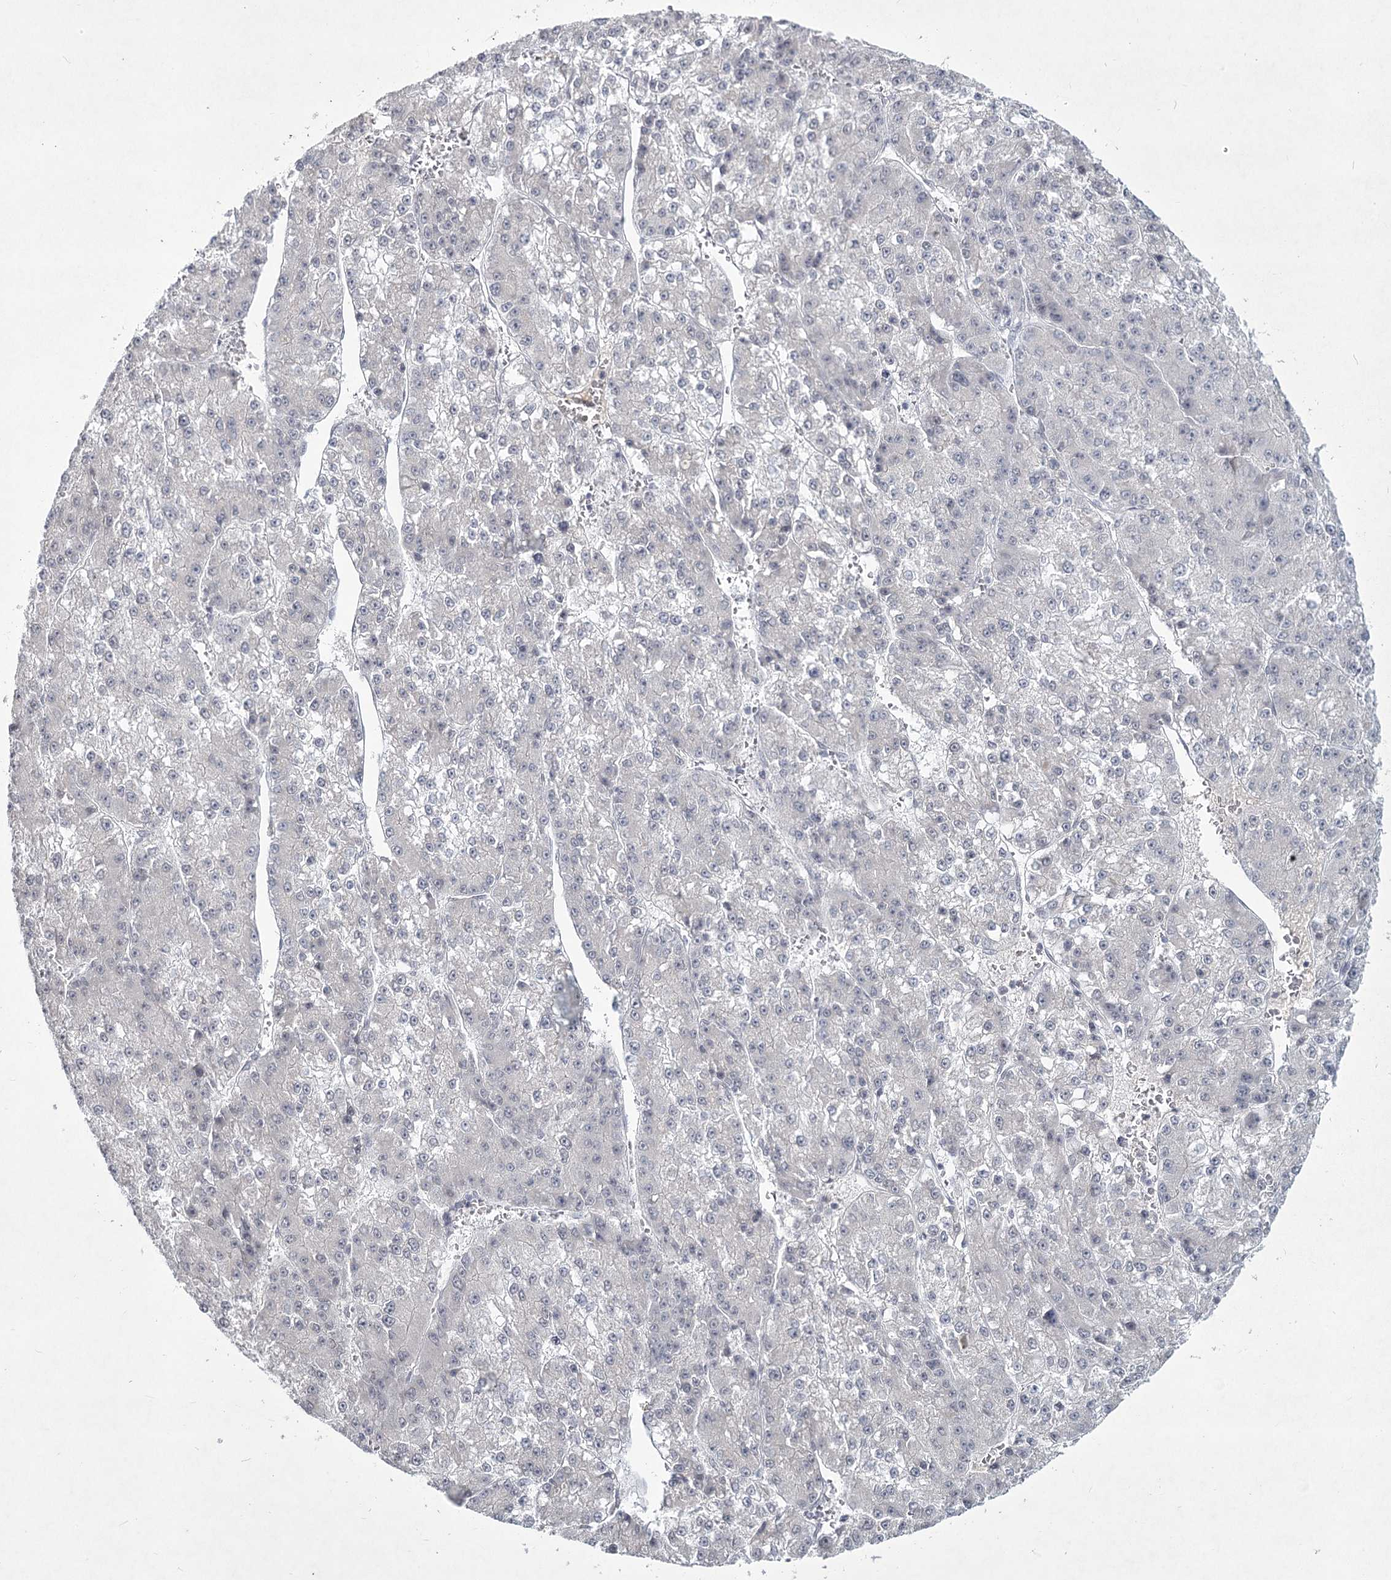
{"staining": {"intensity": "negative", "quantity": "none", "location": "none"}, "tissue": "liver cancer", "cell_type": "Tumor cells", "image_type": "cancer", "snomed": [{"axis": "morphology", "description": "Carcinoma, Hepatocellular, NOS"}, {"axis": "topography", "description": "Liver"}], "caption": "The photomicrograph shows no significant staining in tumor cells of liver cancer (hepatocellular carcinoma).", "gene": "LY6G5C", "patient": {"sex": "female", "age": 73}}